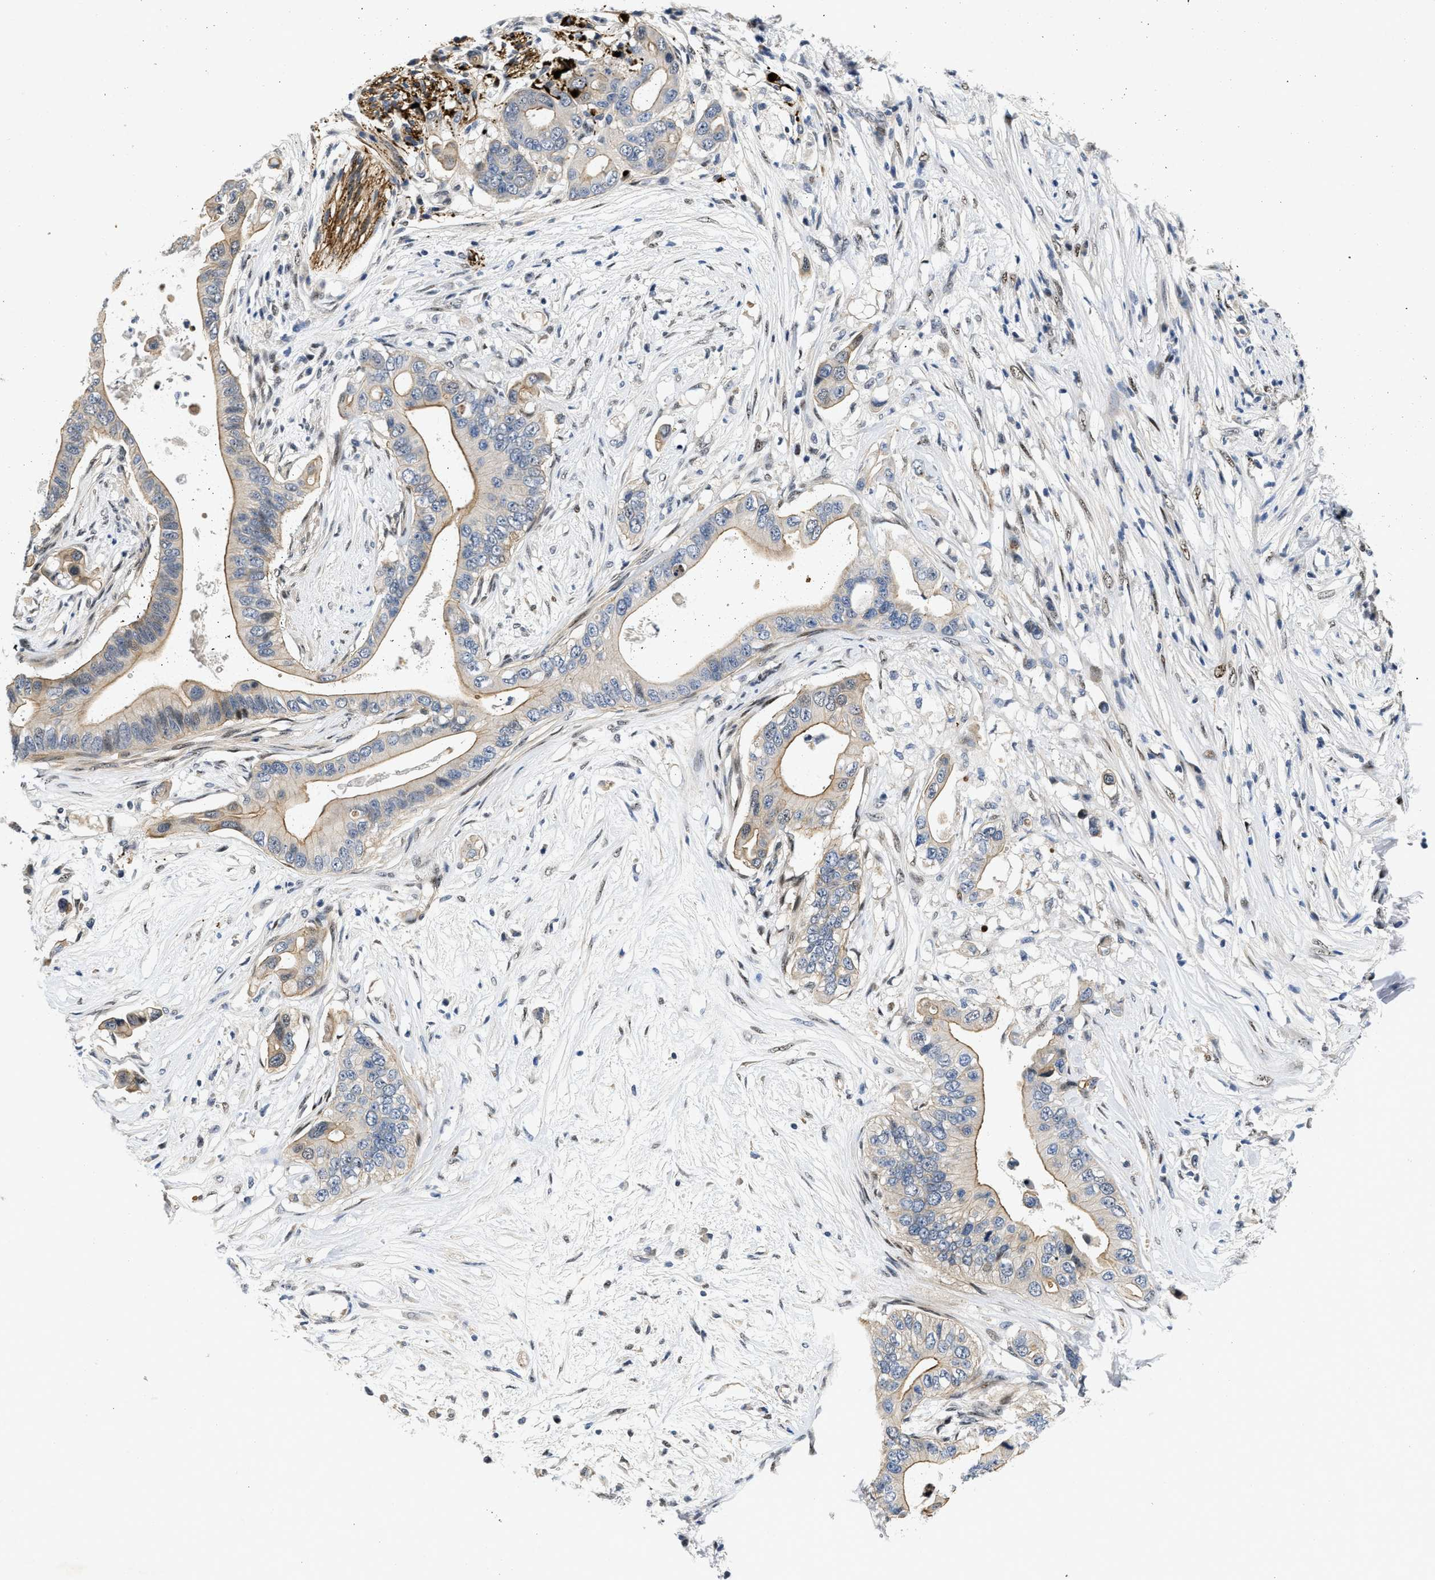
{"staining": {"intensity": "moderate", "quantity": ">75%", "location": "cytoplasmic/membranous"}, "tissue": "pancreatic cancer", "cell_type": "Tumor cells", "image_type": "cancer", "snomed": [{"axis": "morphology", "description": "Adenocarcinoma, NOS"}, {"axis": "topography", "description": "Pancreas"}], "caption": "Pancreatic cancer stained with a brown dye displays moderate cytoplasmic/membranous positive expression in approximately >75% of tumor cells.", "gene": "VIP", "patient": {"sex": "male", "age": 77}}